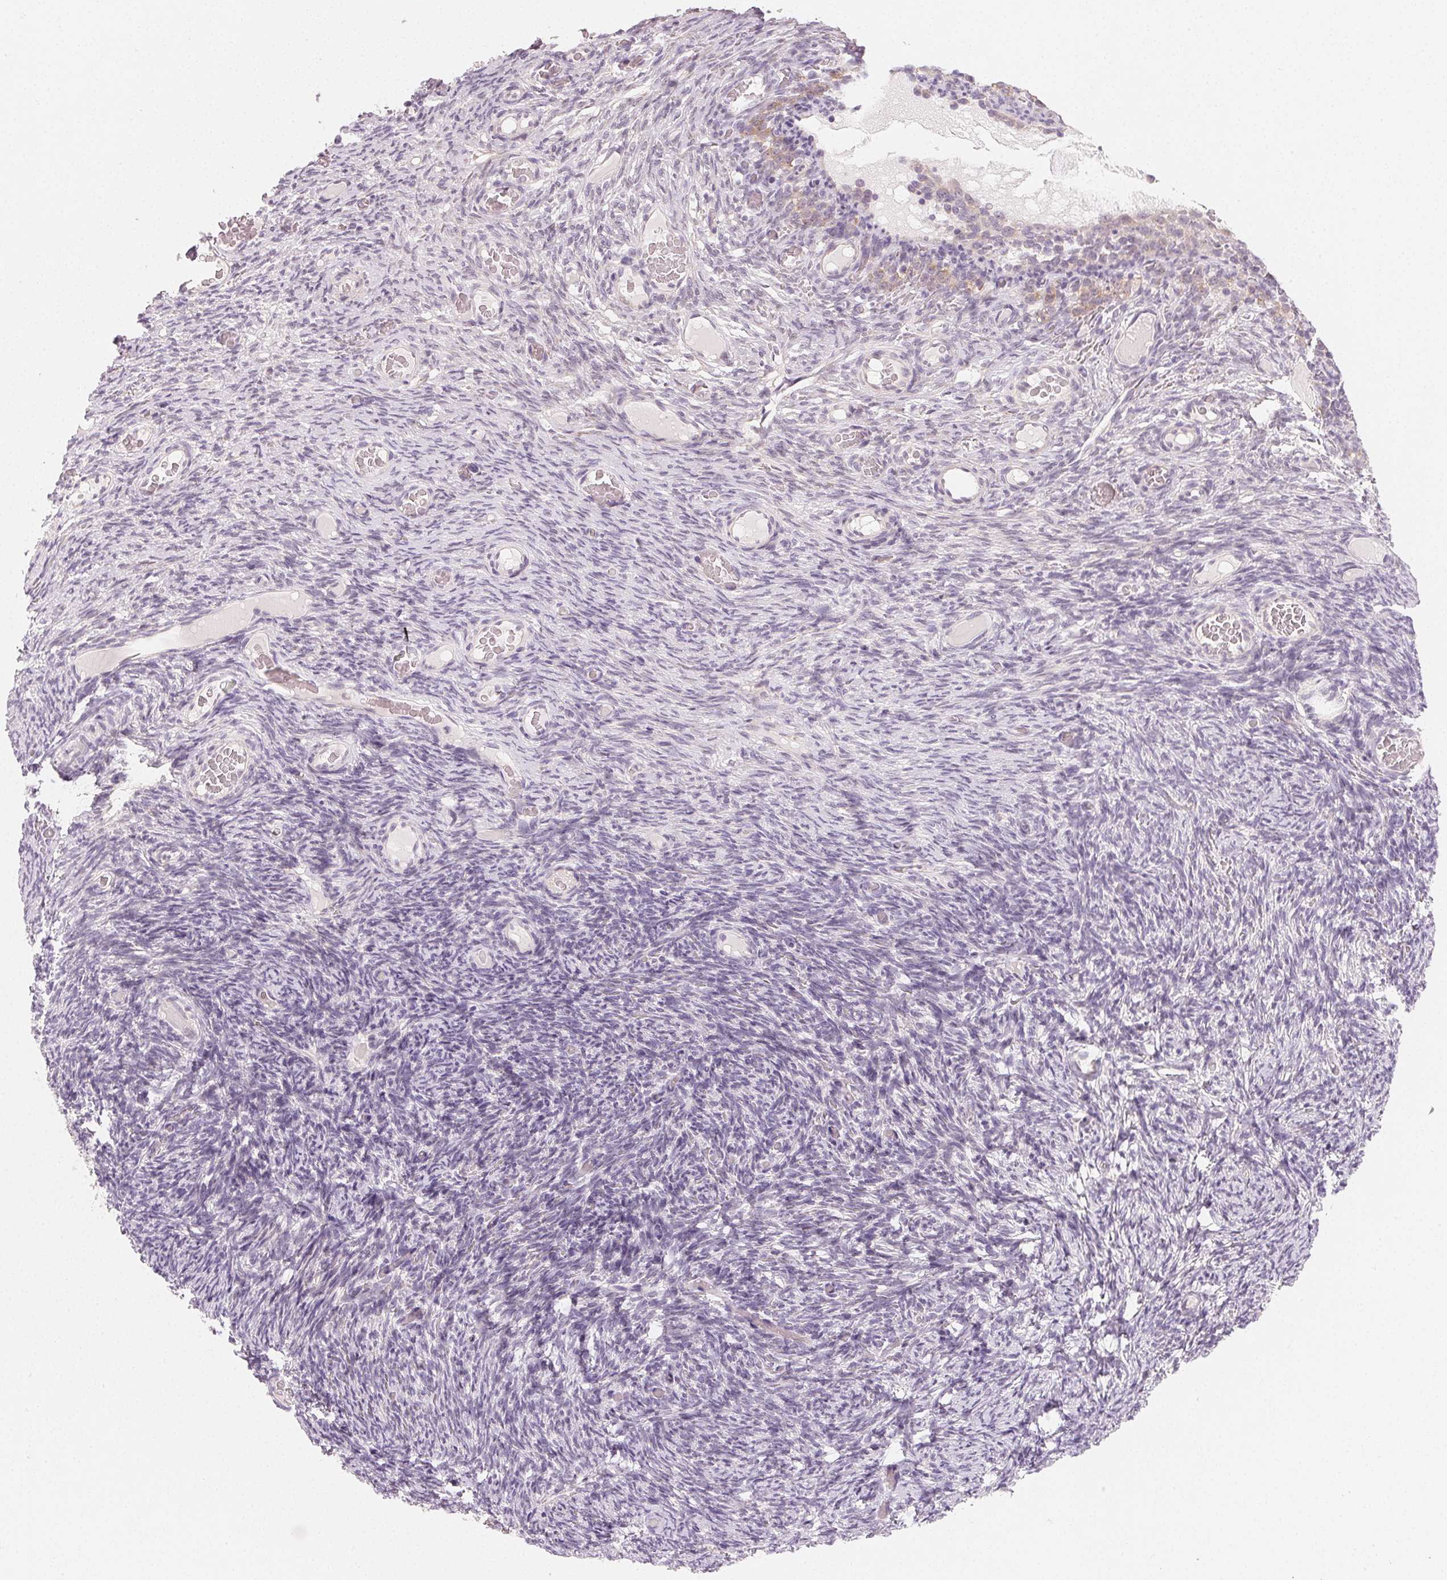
{"staining": {"intensity": "weak", "quantity": "25%-75%", "location": "cytoplasmic/membranous"}, "tissue": "ovary", "cell_type": "Follicle cells", "image_type": "normal", "snomed": [{"axis": "morphology", "description": "Normal tissue, NOS"}, {"axis": "topography", "description": "Ovary"}], "caption": "Immunohistochemical staining of unremarkable ovary shows weak cytoplasmic/membranous protein positivity in about 25%-75% of follicle cells.", "gene": "MYBL1", "patient": {"sex": "female", "age": 34}}